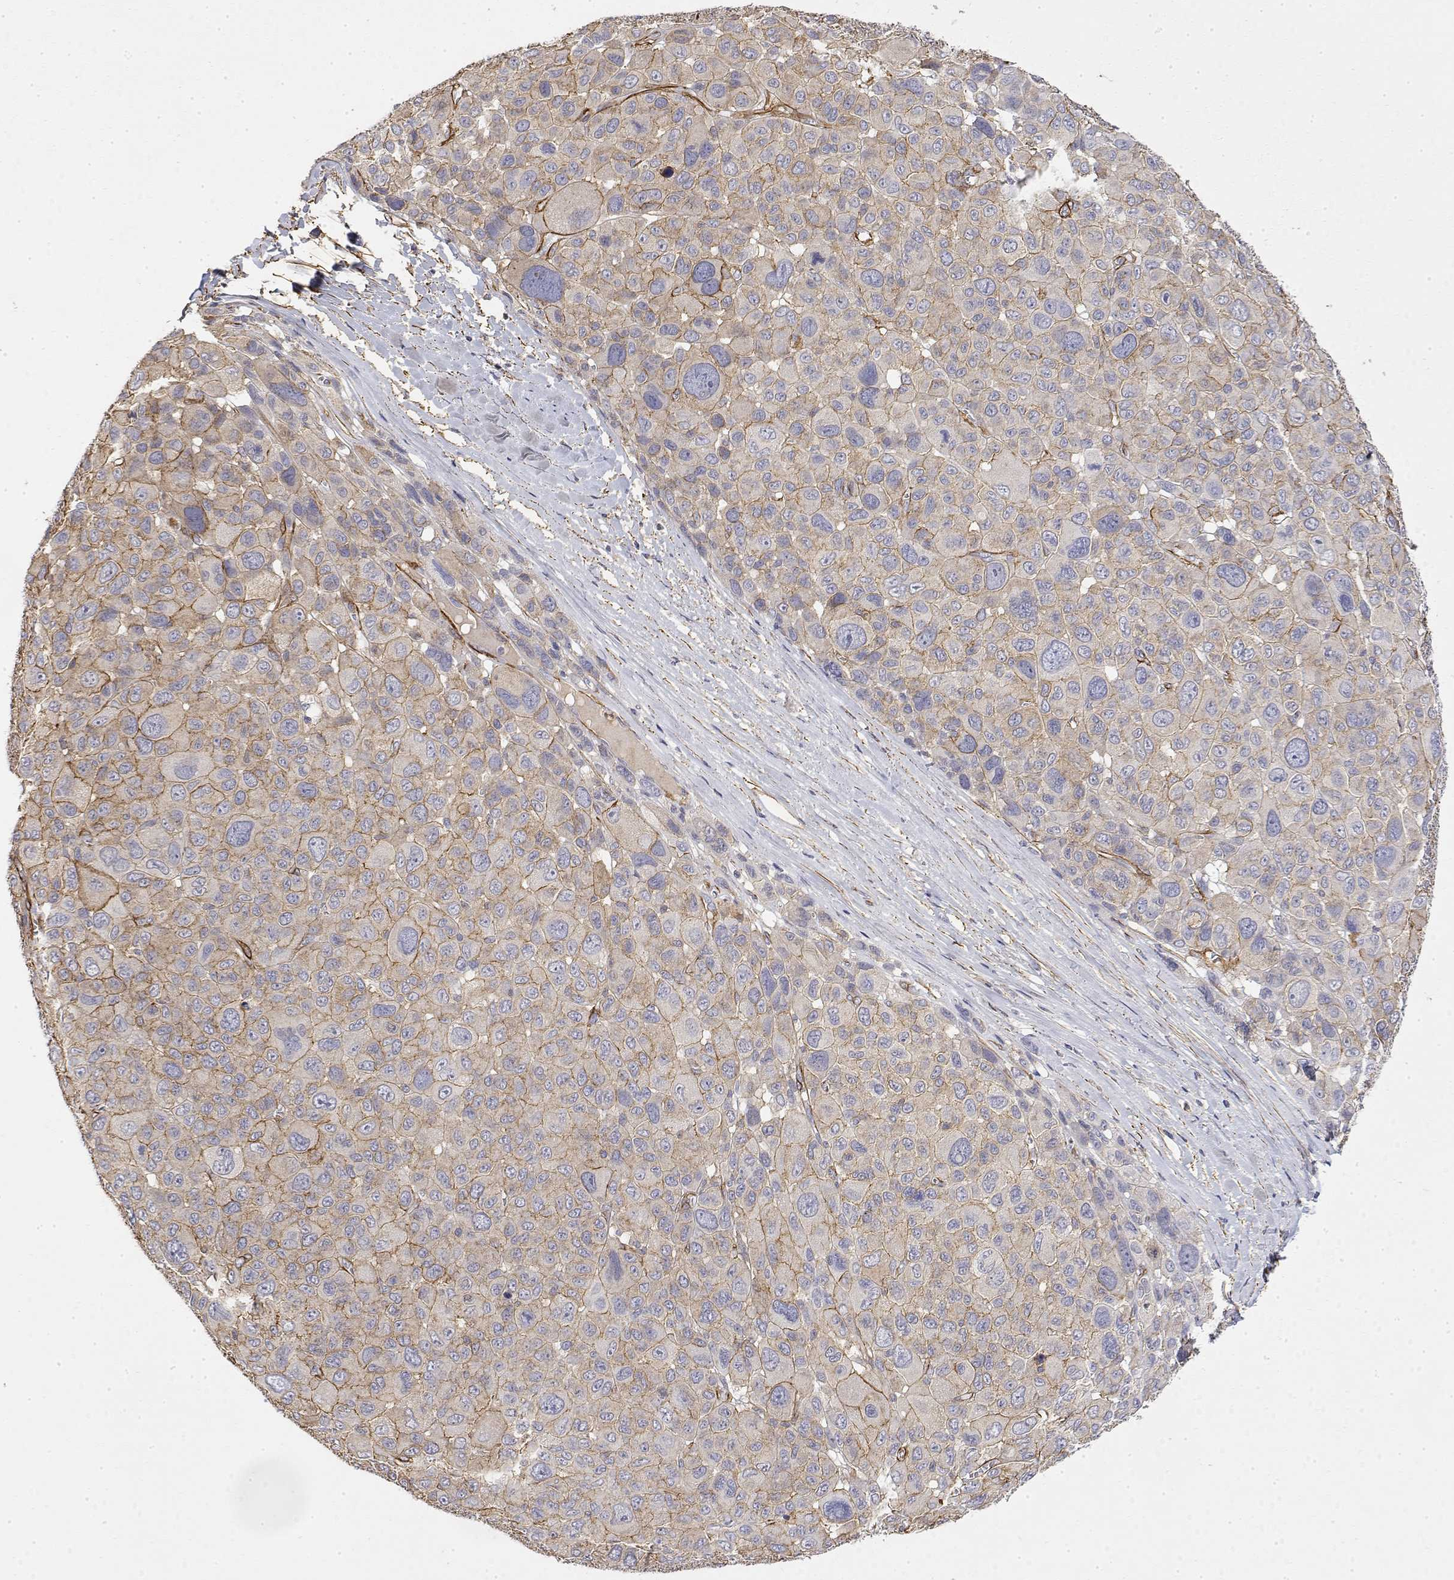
{"staining": {"intensity": "moderate", "quantity": "25%-75%", "location": "cytoplasmic/membranous"}, "tissue": "melanoma", "cell_type": "Tumor cells", "image_type": "cancer", "snomed": [{"axis": "morphology", "description": "Malignant melanoma, NOS"}, {"axis": "topography", "description": "Skin"}], "caption": "This histopathology image shows immunohistochemistry (IHC) staining of malignant melanoma, with medium moderate cytoplasmic/membranous staining in approximately 25%-75% of tumor cells.", "gene": "SOWAHD", "patient": {"sex": "female", "age": 66}}